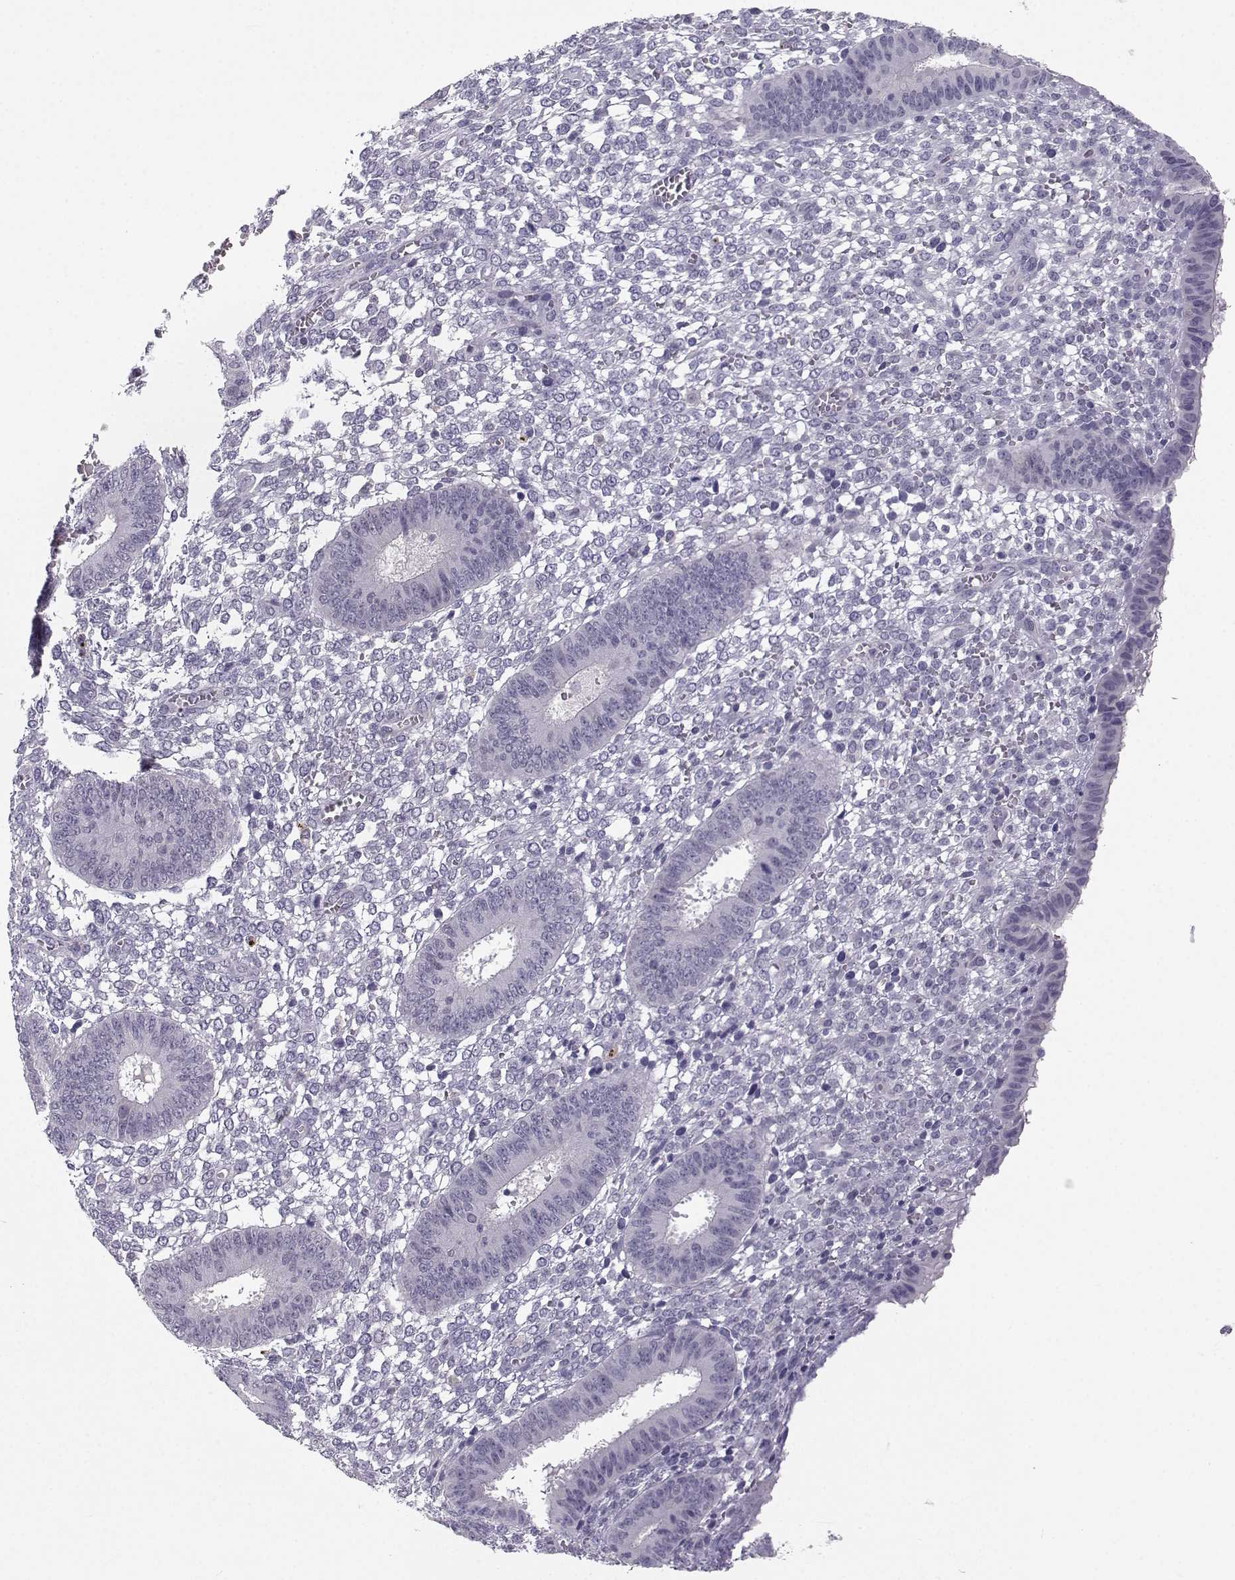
{"staining": {"intensity": "negative", "quantity": "none", "location": "none"}, "tissue": "endometrium", "cell_type": "Cells in endometrial stroma", "image_type": "normal", "snomed": [{"axis": "morphology", "description": "Normal tissue, NOS"}, {"axis": "topography", "description": "Endometrium"}], "caption": "Unremarkable endometrium was stained to show a protein in brown. There is no significant staining in cells in endometrial stroma. The staining was performed using DAB to visualize the protein expression in brown, while the nuclei were stained in blue with hematoxylin (Magnification: 20x).", "gene": "MROH7", "patient": {"sex": "female", "age": 42}}